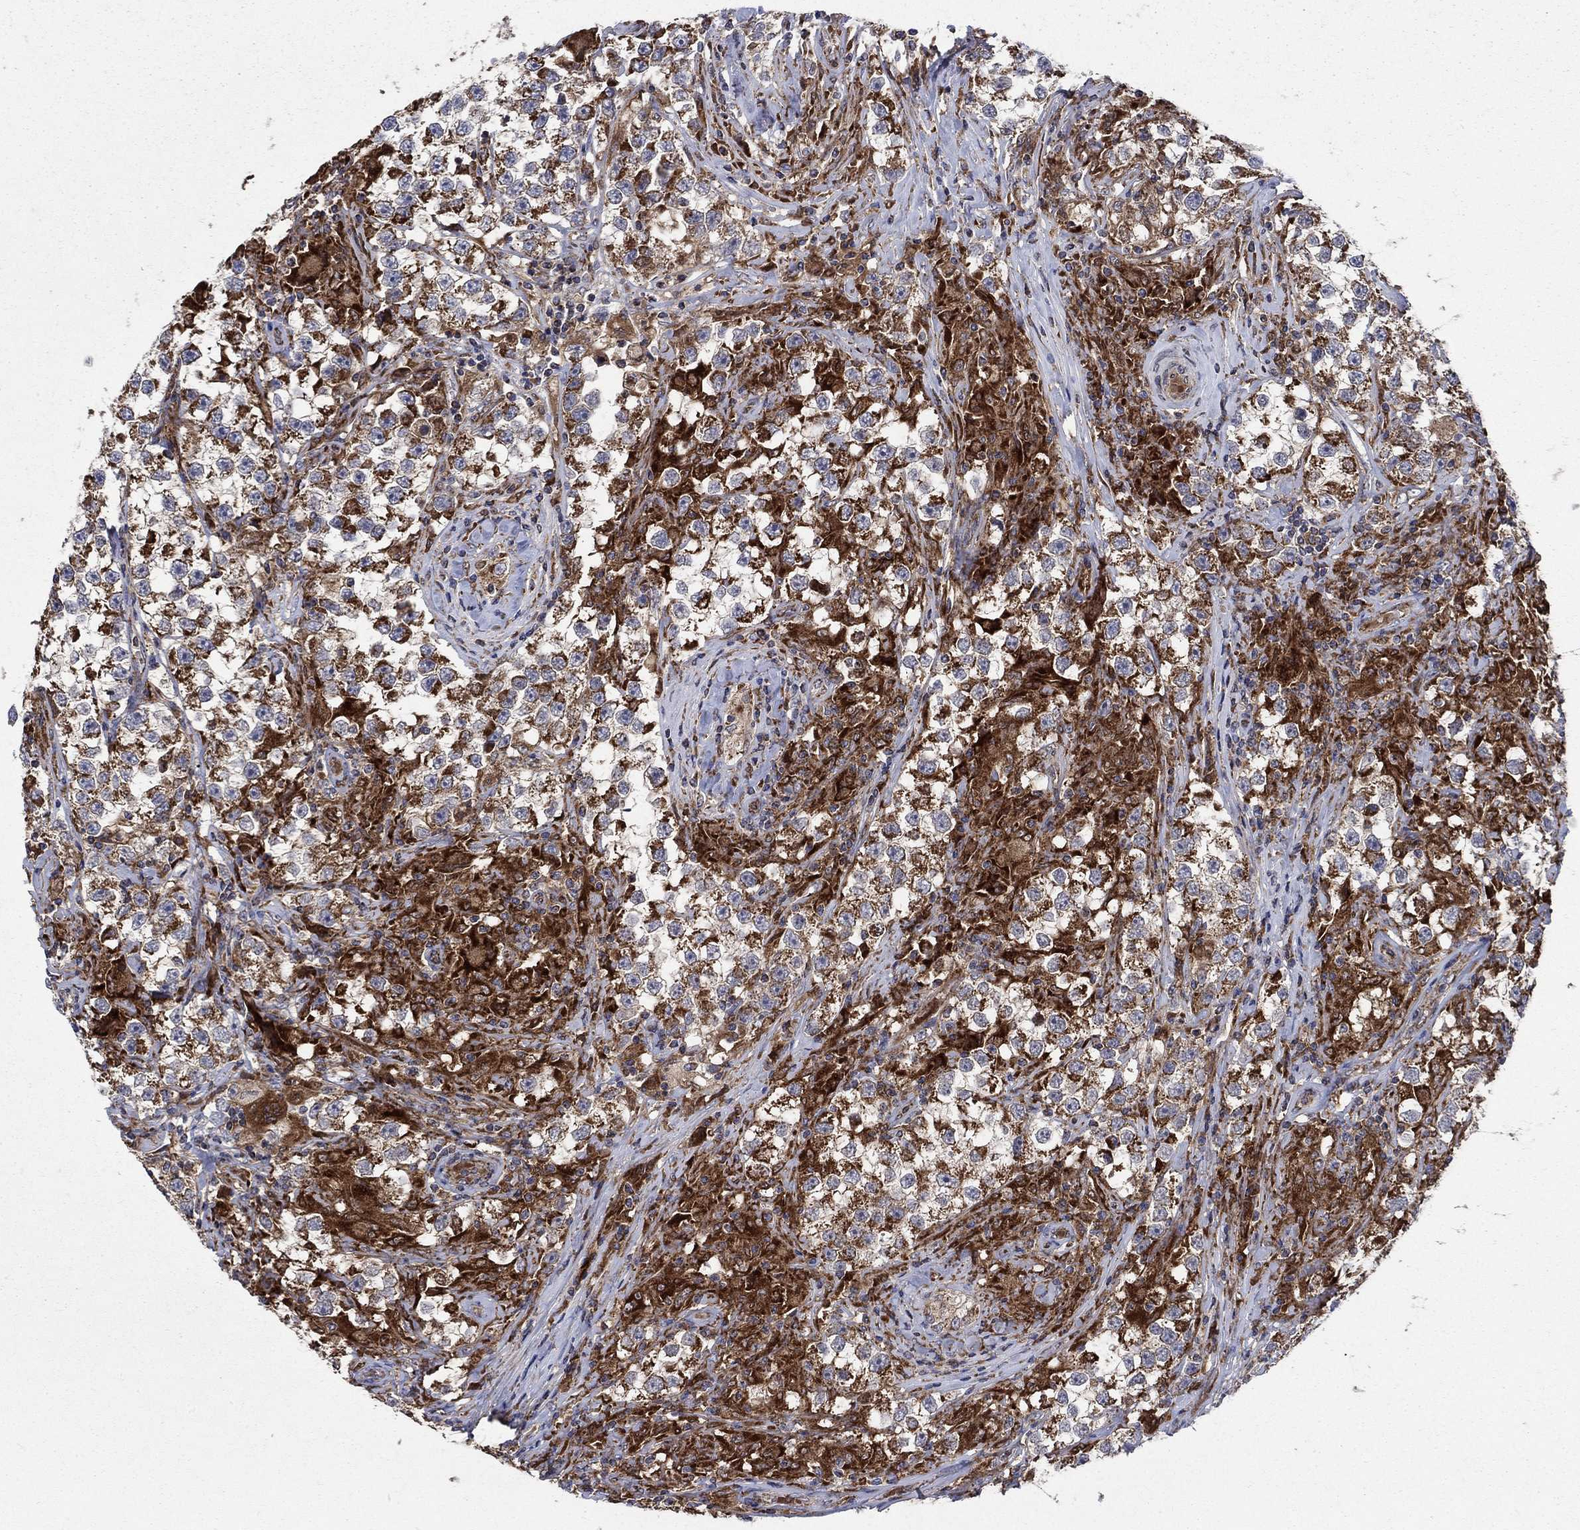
{"staining": {"intensity": "moderate", "quantity": ">75%", "location": "cytoplasmic/membranous"}, "tissue": "testis cancer", "cell_type": "Tumor cells", "image_type": "cancer", "snomed": [{"axis": "morphology", "description": "Seminoma, NOS"}, {"axis": "topography", "description": "Testis"}], "caption": "There is medium levels of moderate cytoplasmic/membranous positivity in tumor cells of testis seminoma, as demonstrated by immunohistochemical staining (brown color).", "gene": "RNF19B", "patient": {"sex": "male", "age": 46}}